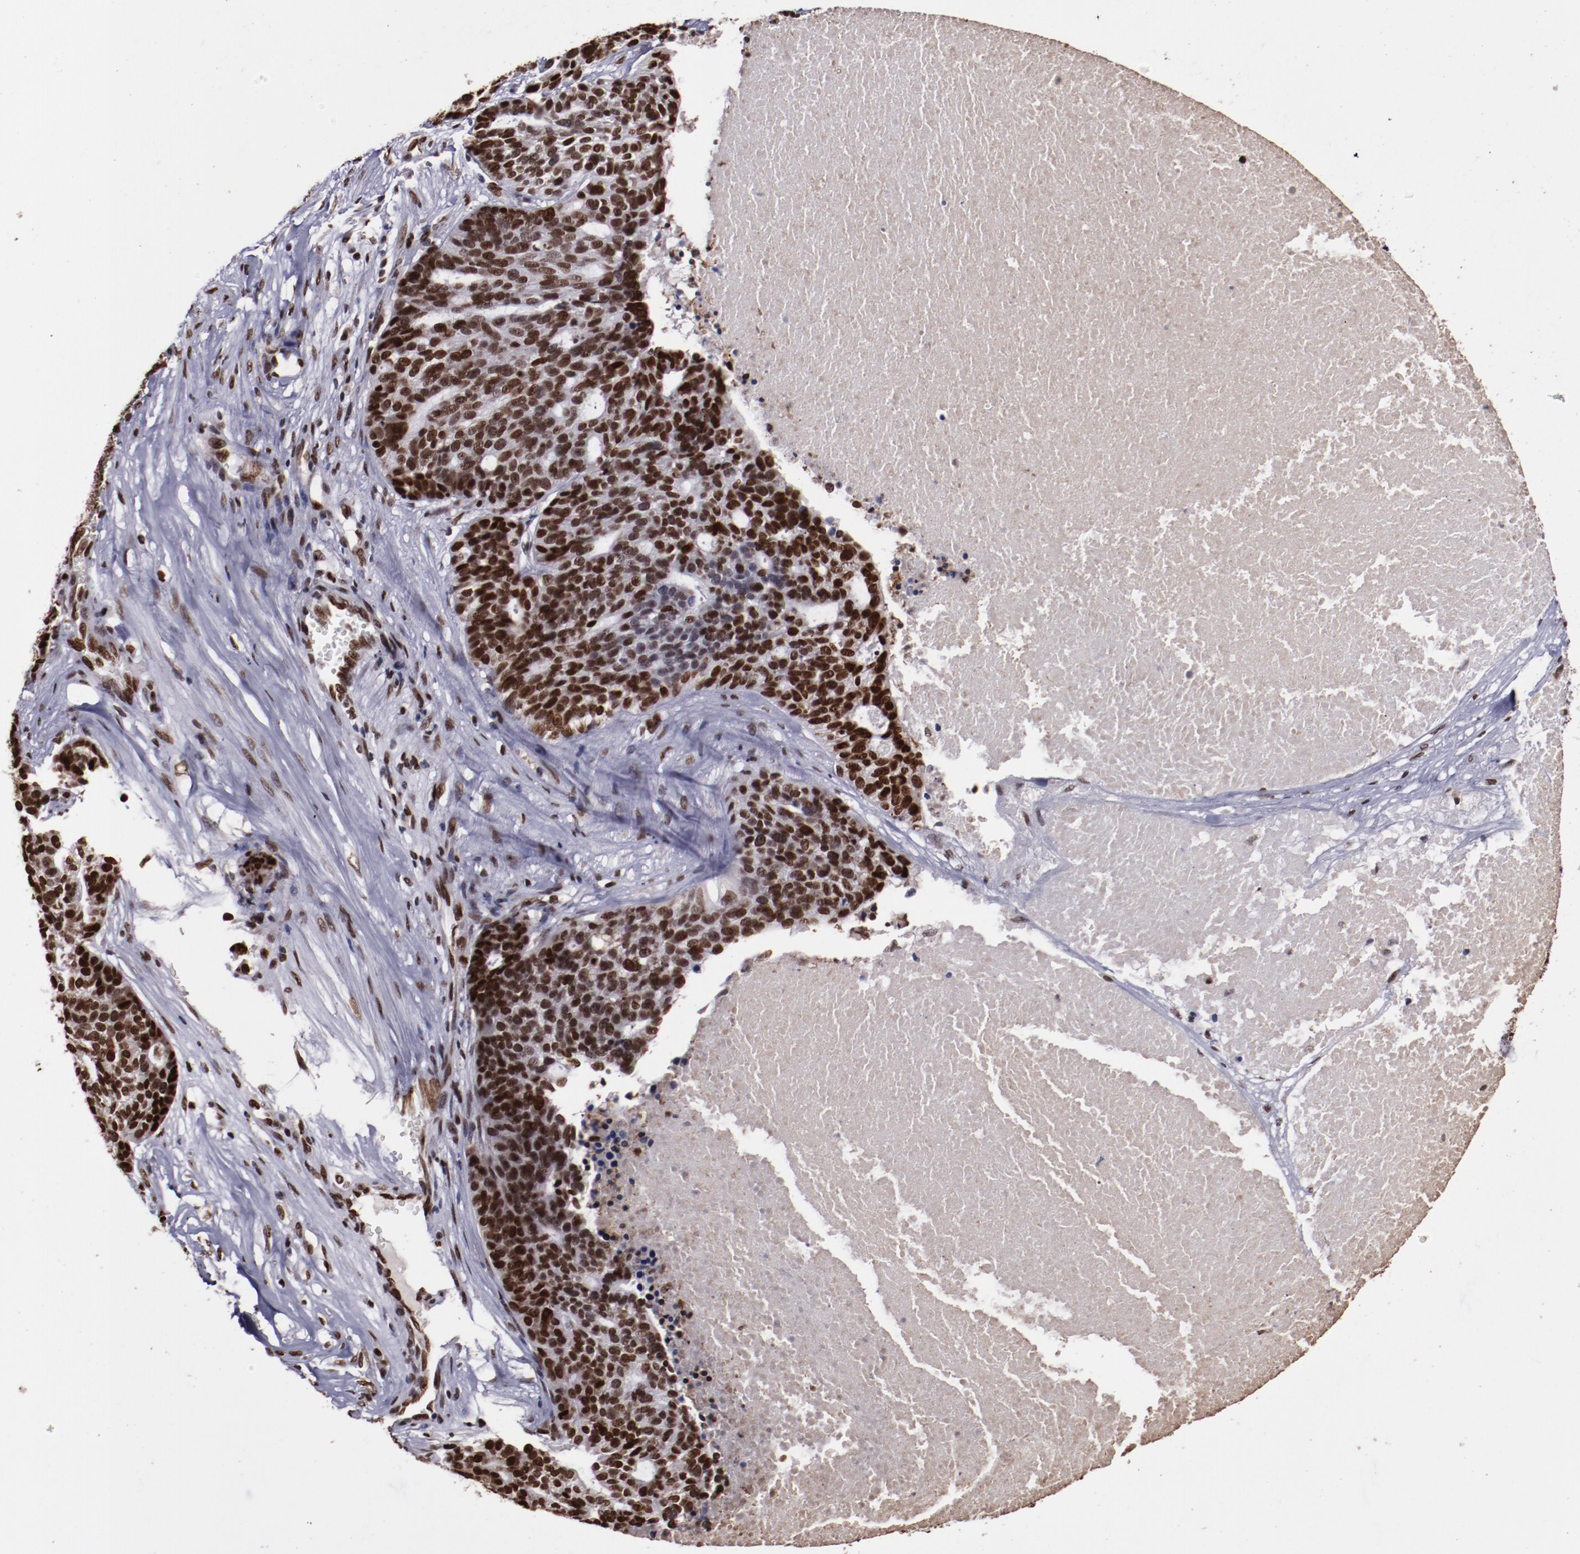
{"staining": {"intensity": "strong", "quantity": ">75%", "location": "nuclear"}, "tissue": "ovarian cancer", "cell_type": "Tumor cells", "image_type": "cancer", "snomed": [{"axis": "morphology", "description": "Cystadenocarcinoma, serous, NOS"}, {"axis": "topography", "description": "Ovary"}], "caption": "Protein expression analysis of human ovarian cancer reveals strong nuclear staining in about >75% of tumor cells.", "gene": "APEX1", "patient": {"sex": "female", "age": 59}}